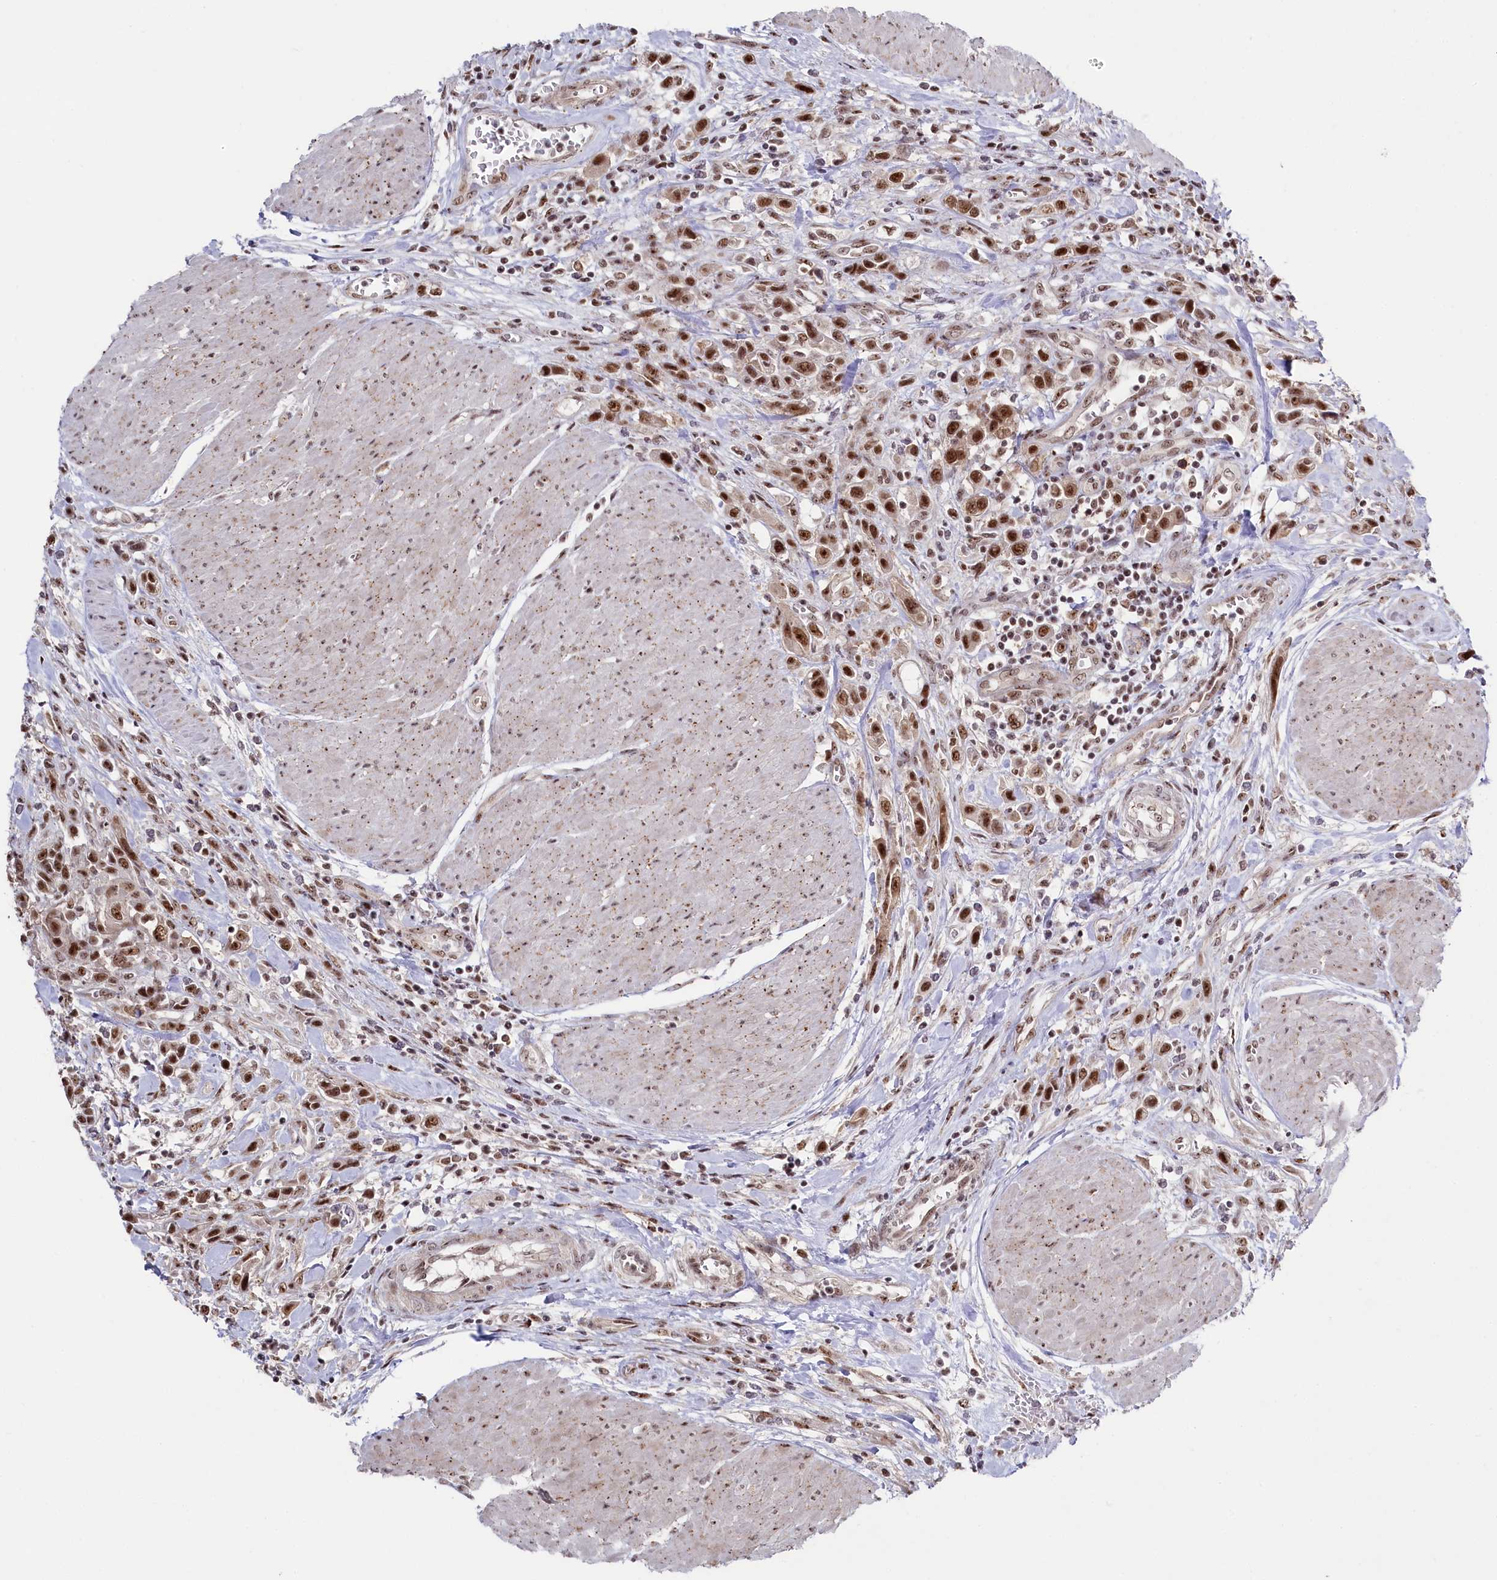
{"staining": {"intensity": "strong", "quantity": ">75%", "location": "nuclear"}, "tissue": "urothelial cancer", "cell_type": "Tumor cells", "image_type": "cancer", "snomed": [{"axis": "morphology", "description": "Urothelial carcinoma, High grade"}, {"axis": "topography", "description": "Urinary bladder"}], "caption": "Human urothelial cancer stained with a brown dye displays strong nuclear positive positivity in about >75% of tumor cells.", "gene": "POLR2H", "patient": {"sex": "male", "age": 50}}